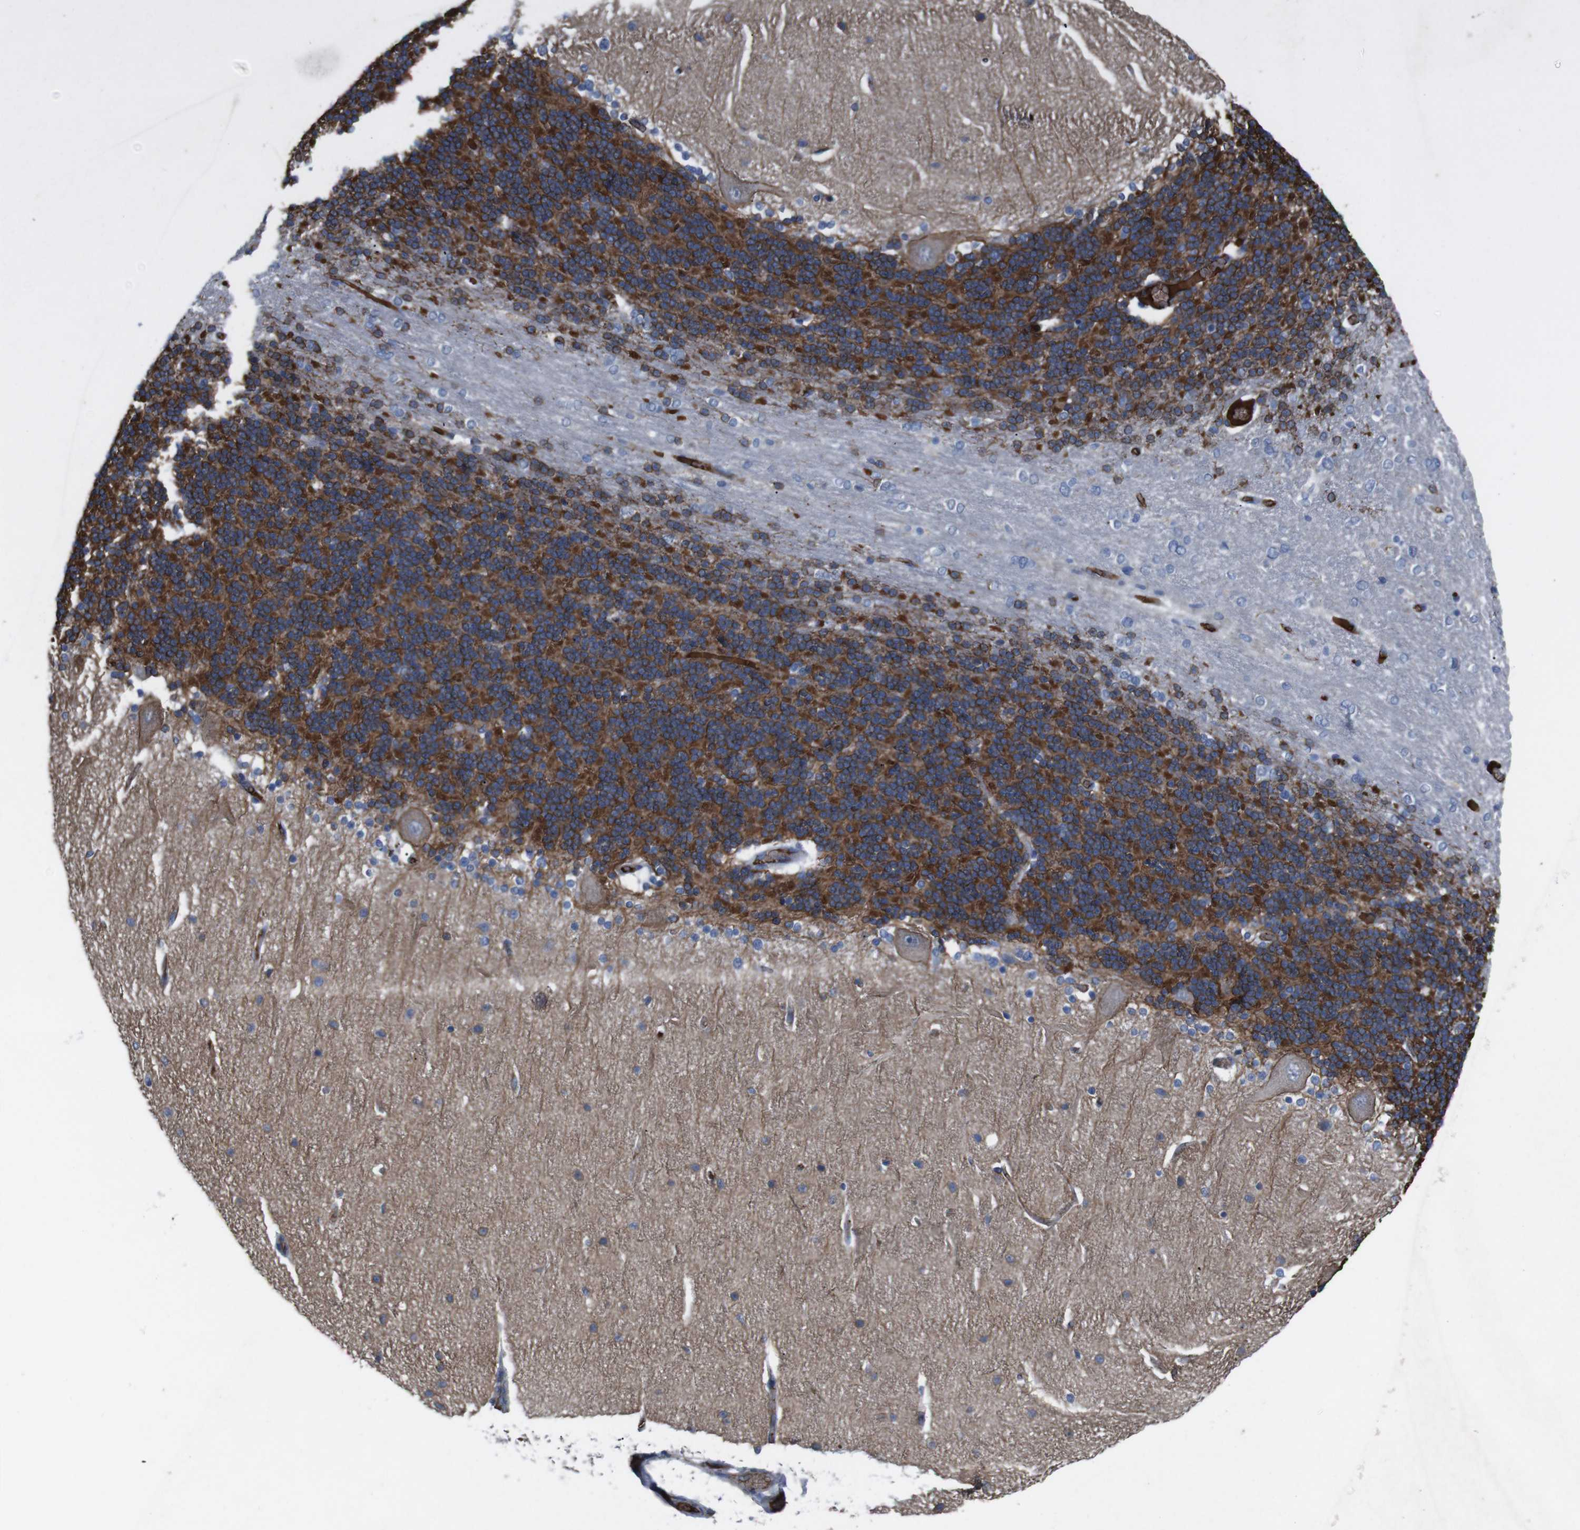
{"staining": {"intensity": "strong", "quantity": ">75%", "location": "cytoplasmic/membranous"}, "tissue": "cerebellum", "cell_type": "Cells in granular layer", "image_type": "normal", "snomed": [{"axis": "morphology", "description": "Normal tissue, NOS"}, {"axis": "topography", "description": "Cerebellum"}], "caption": "Cells in granular layer display strong cytoplasmic/membranous staining in approximately >75% of cells in benign cerebellum.", "gene": "SPTB", "patient": {"sex": "female", "age": 54}}